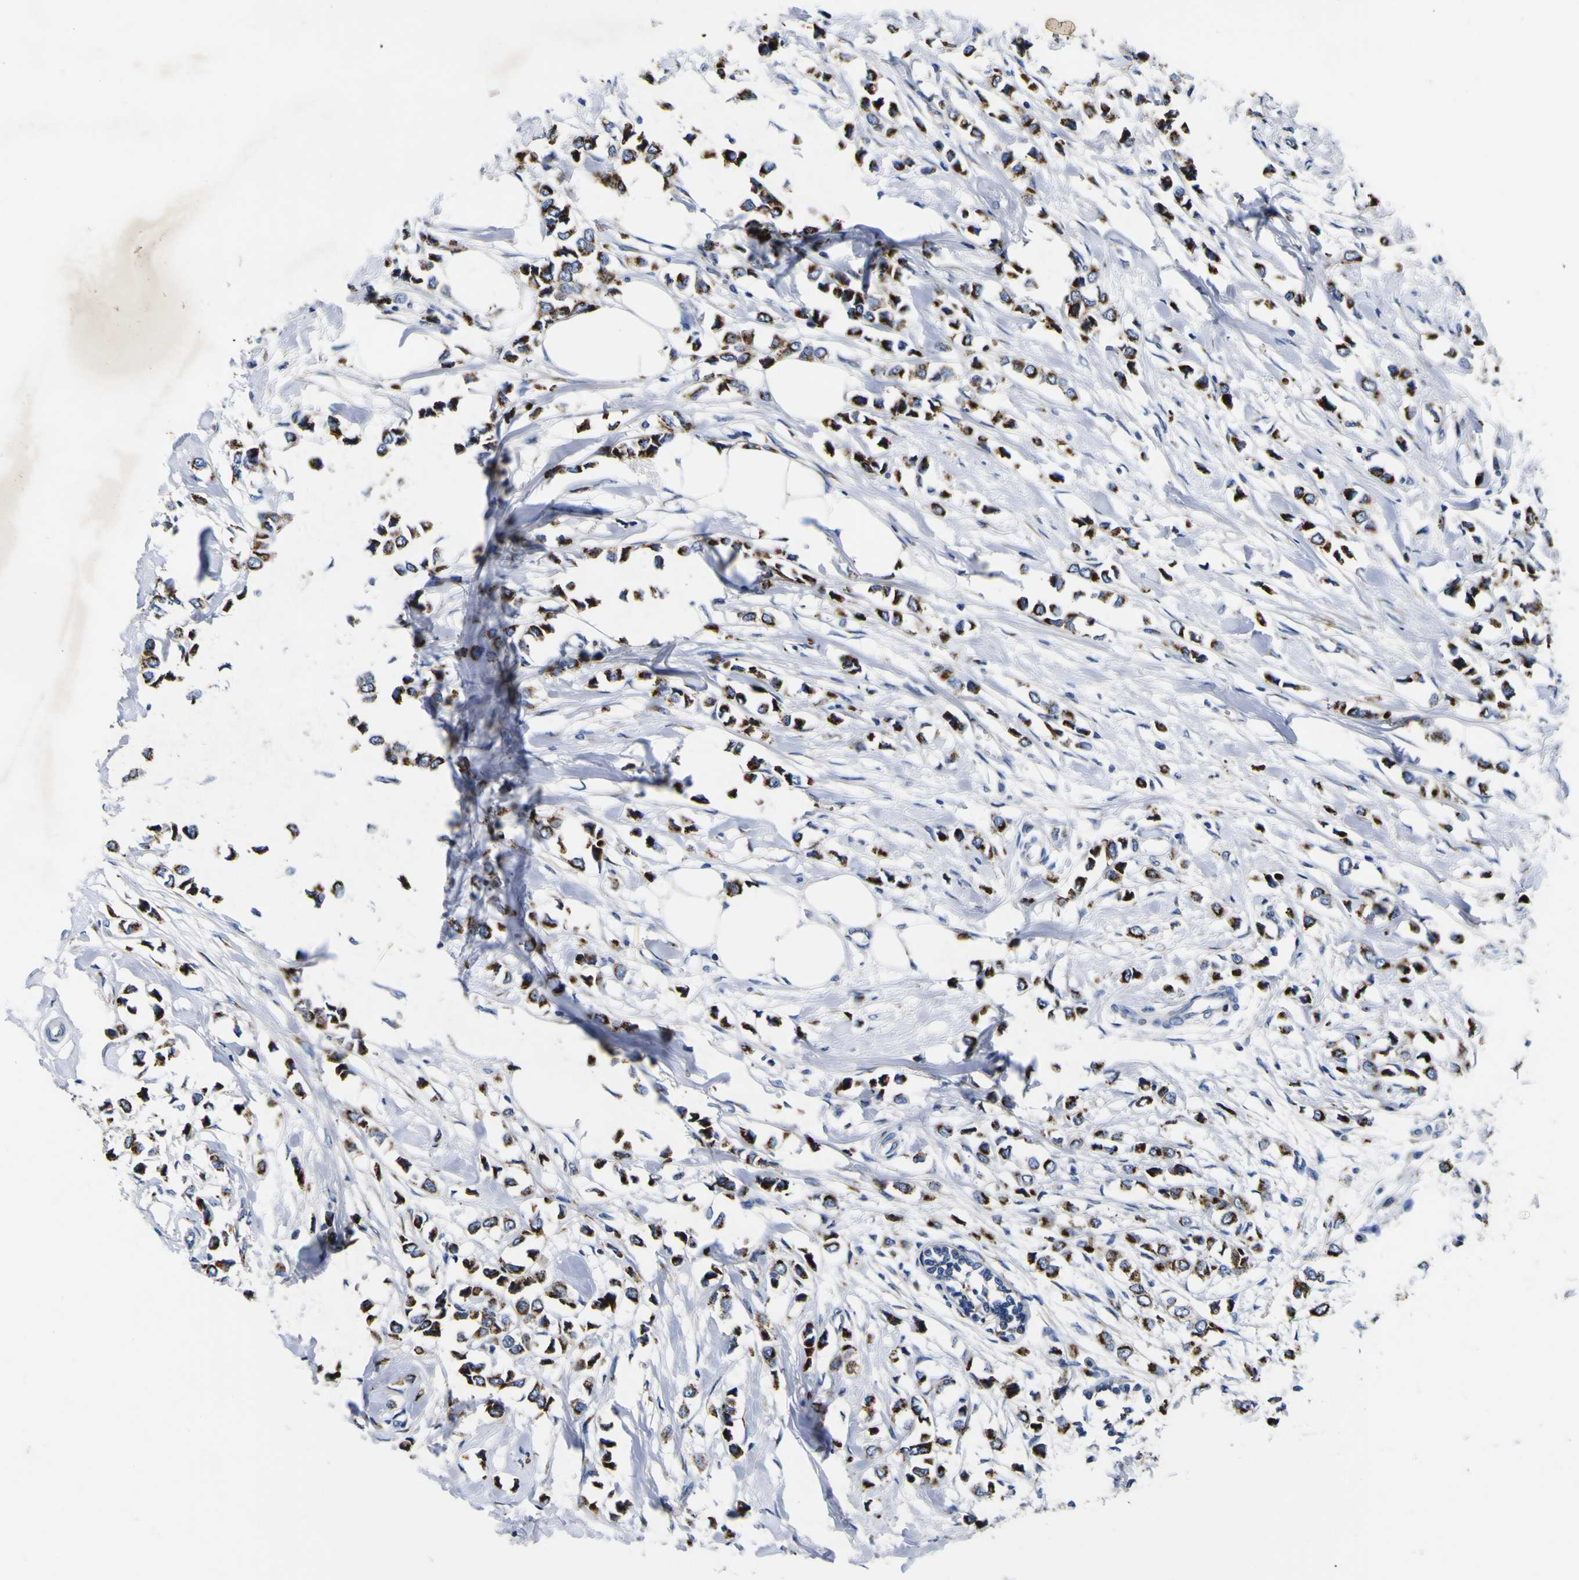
{"staining": {"intensity": "strong", "quantity": ">75%", "location": "cytoplasmic/membranous"}, "tissue": "breast cancer", "cell_type": "Tumor cells", "image_type": "cancer", "snomed": [{"axis": "morphology", "description": "Lobular carcinoma"}, {"axis": "topography", "description": "Breast"}], "caption": "Strong cytoplasmic/membranous positivity for a protein is appreciated in approximately >75% of tumor cells of breast lobular carcinoma using immunohistochemistry (IHC).", "gene": "COA1", "patient": {"sex": "female", "age": 51}}